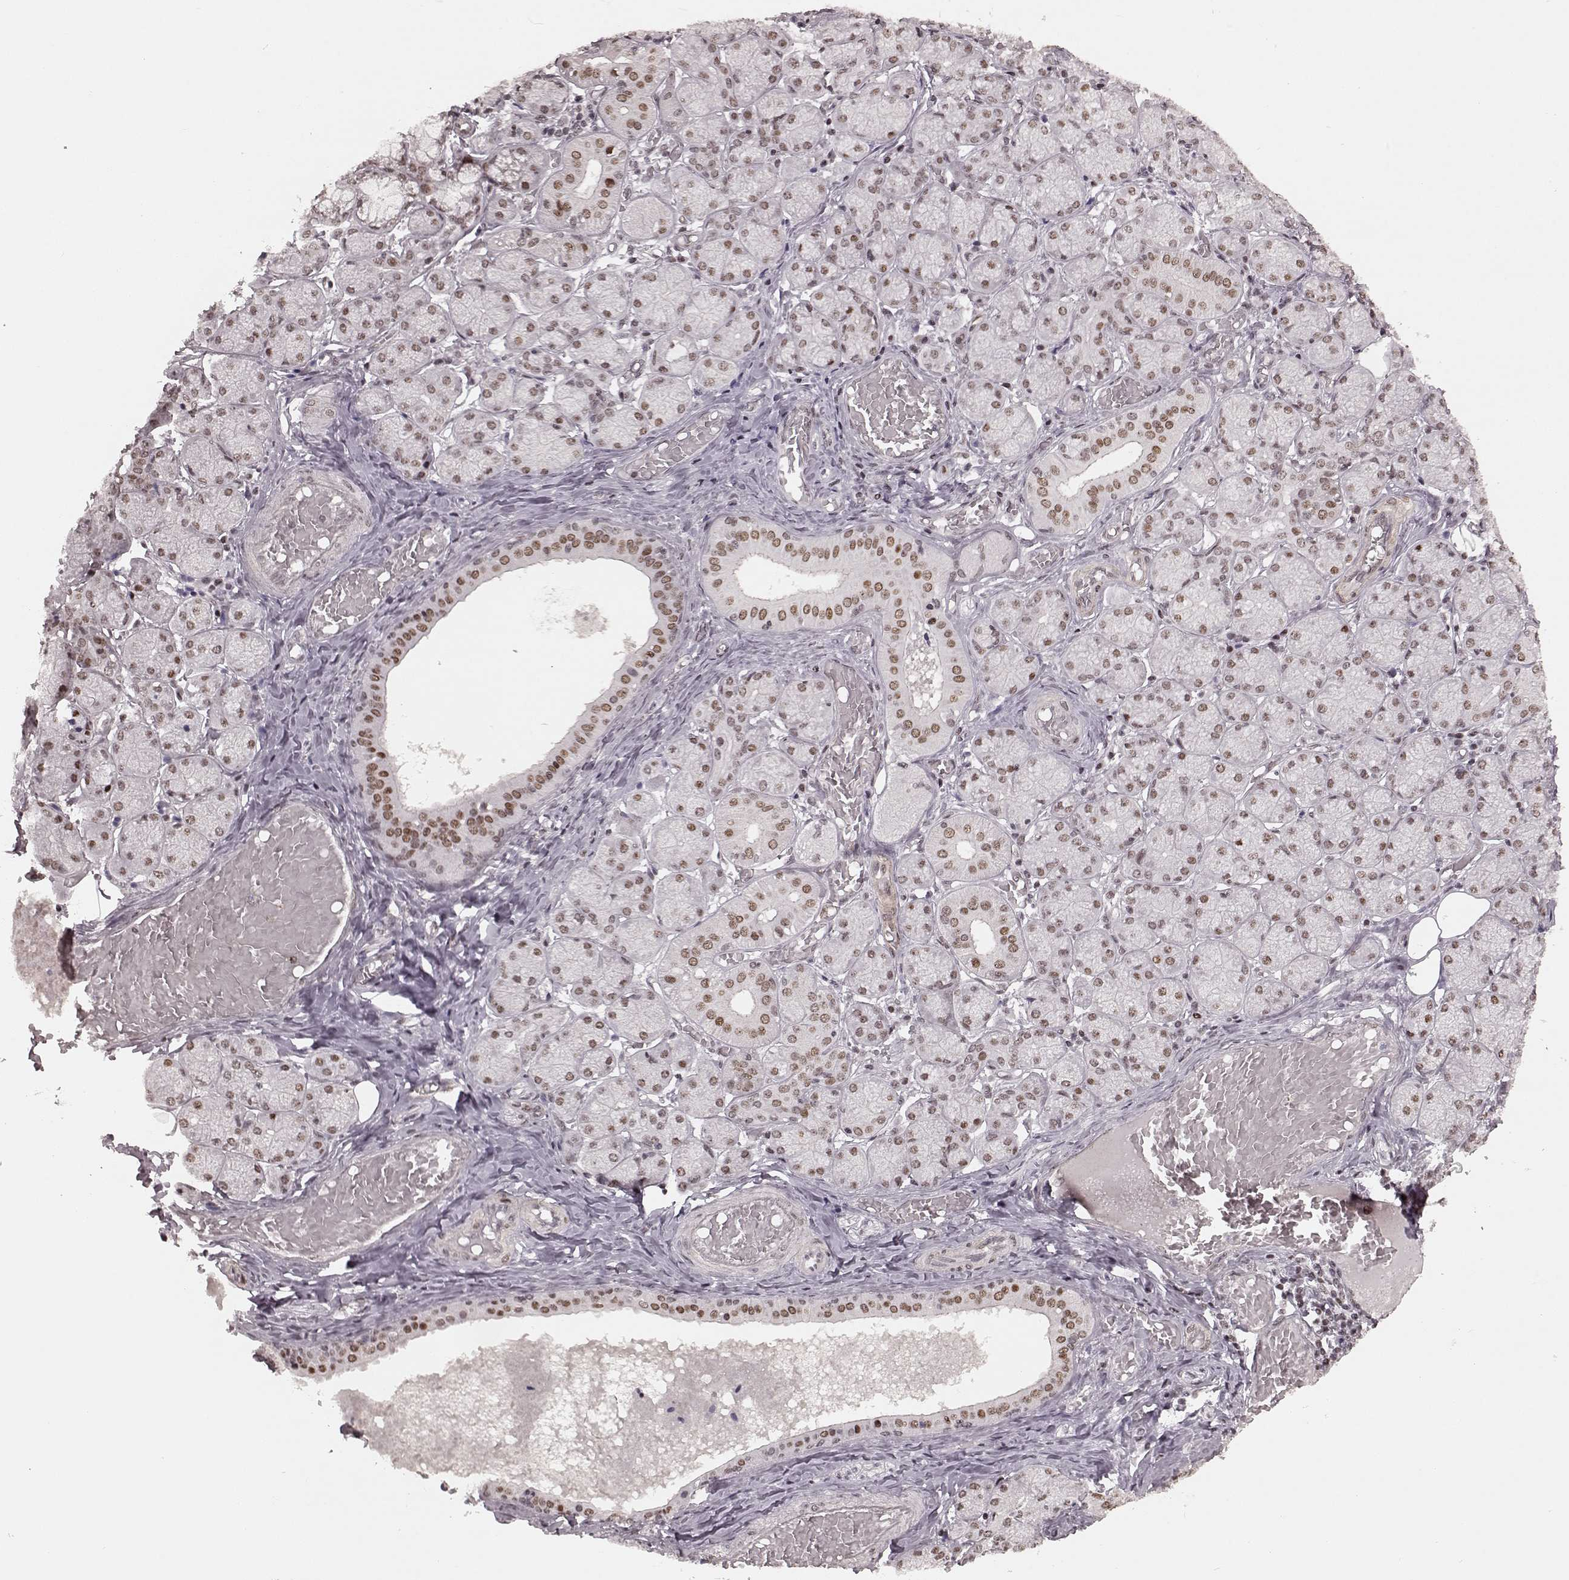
{"staining": {"intensity": "moderate", "quantity": ">75%", "location": "nuclear"}, "tissue": "salivary gland", "cell_type": "Glandular cells", "image_type": "normal", "snomed": [{"axis": "morphology", "description": "Normal tissue, NOS"}, {"axis": "topography", "description": "Salivary gland"}, {"axis": "topography", "description": "Peripheral nerve tissue"}], "caption": "This histopathology image shows normal salivary gland stained with immunohistochemistry (IHC) to label a protein in brown. The nuclear of glandular cells show moderate positivity for the protein. Nuclei are counter-stained blue.", "gene": "NR2C1", "patient": {"sex": "female", "age": 24}}